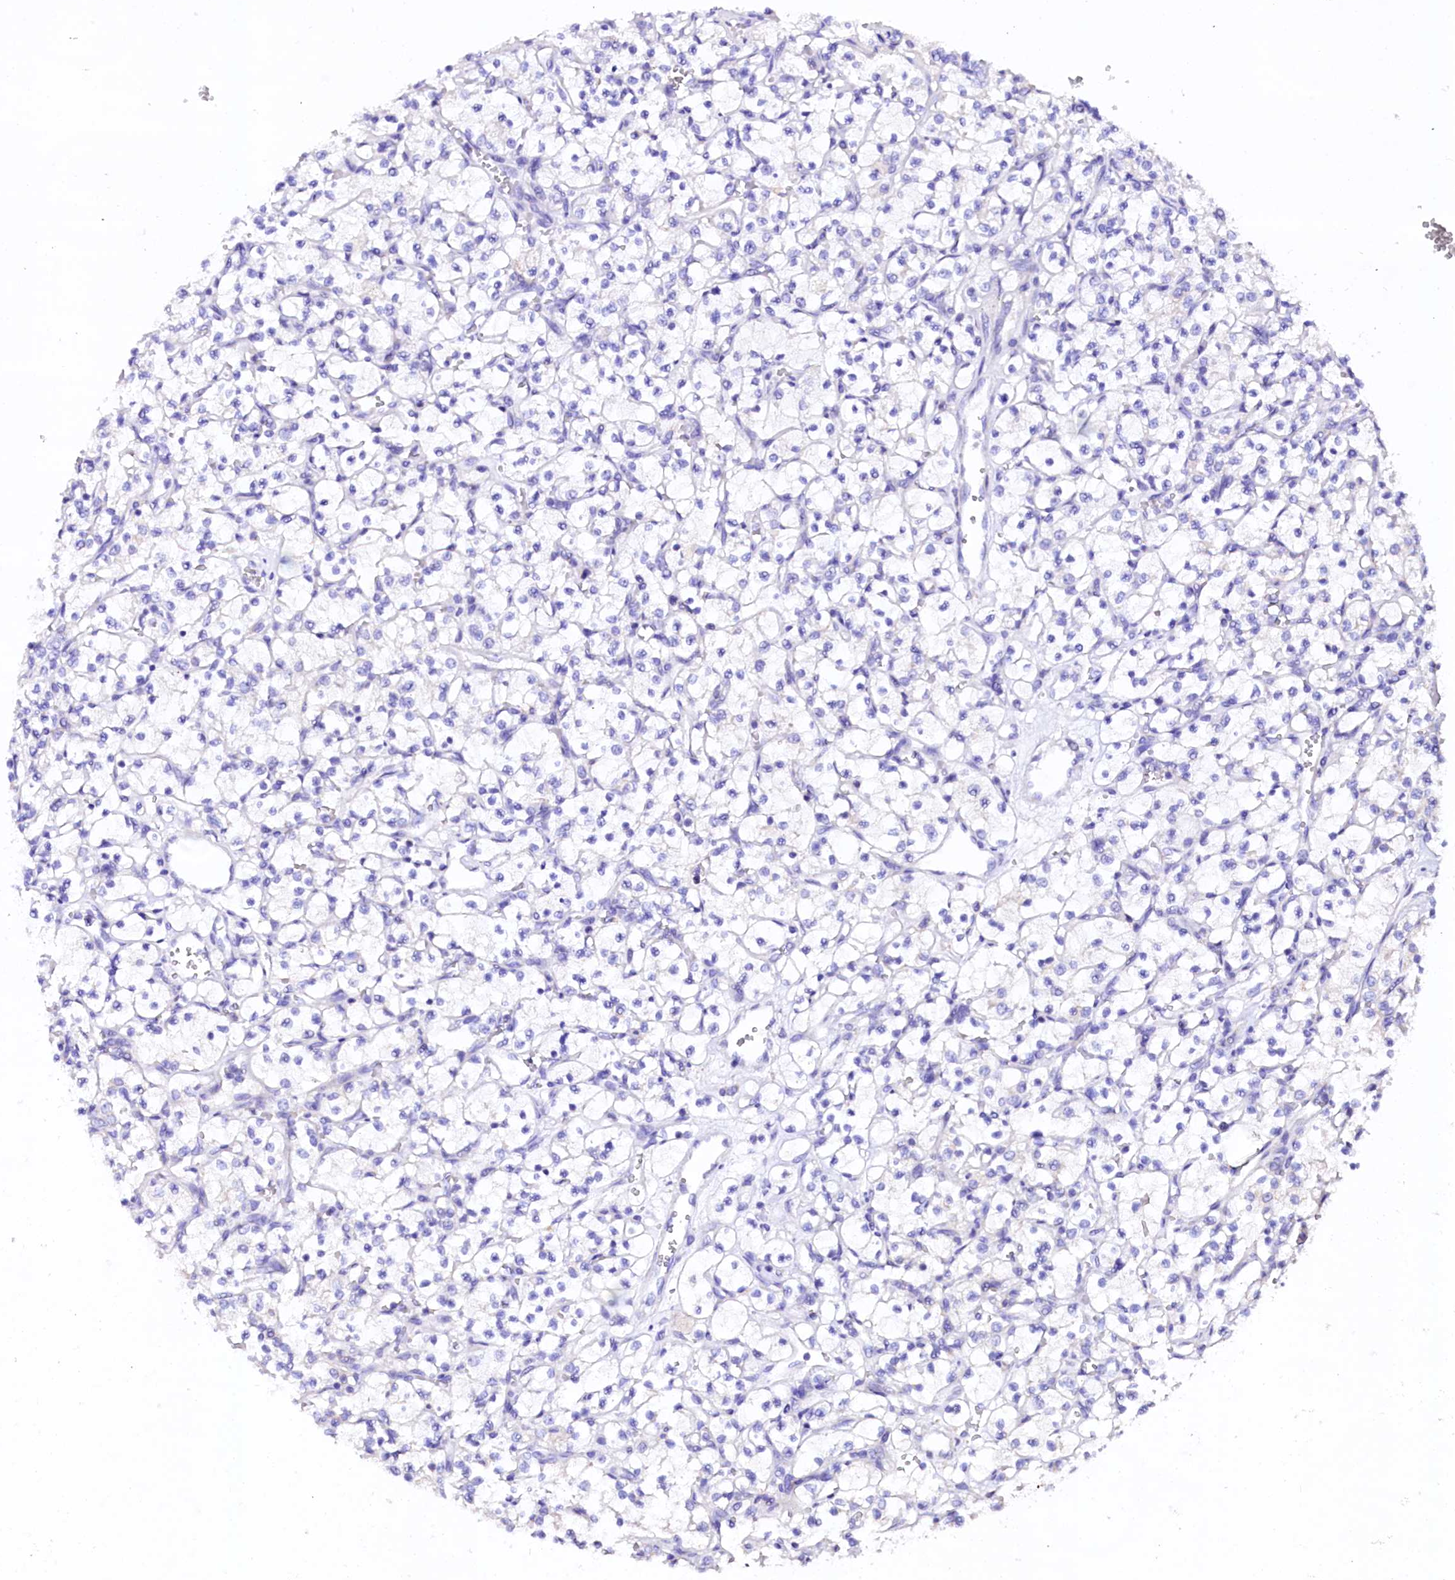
{"staining": {"intensity": "negative", "quantity": "none", "location": "none"}, "tissue": "renal cancer", "cell_type": "Tumor cells", "image_type": "cancer", "snomed": [{"axis": "morphology", "description": "Adenocarcinoma, NOS"}, {"axis": "topography", "description": "Kidney"}], "caption": "Immunohistochemistry (IHC) of adenocarcinoma (renal) shows no positivity in tumor cells. (Immunohistochemistry, brightfield microscopy, high magnification).", "gene": "NALF1", "patient": {"sex": "female", "age": 69}}